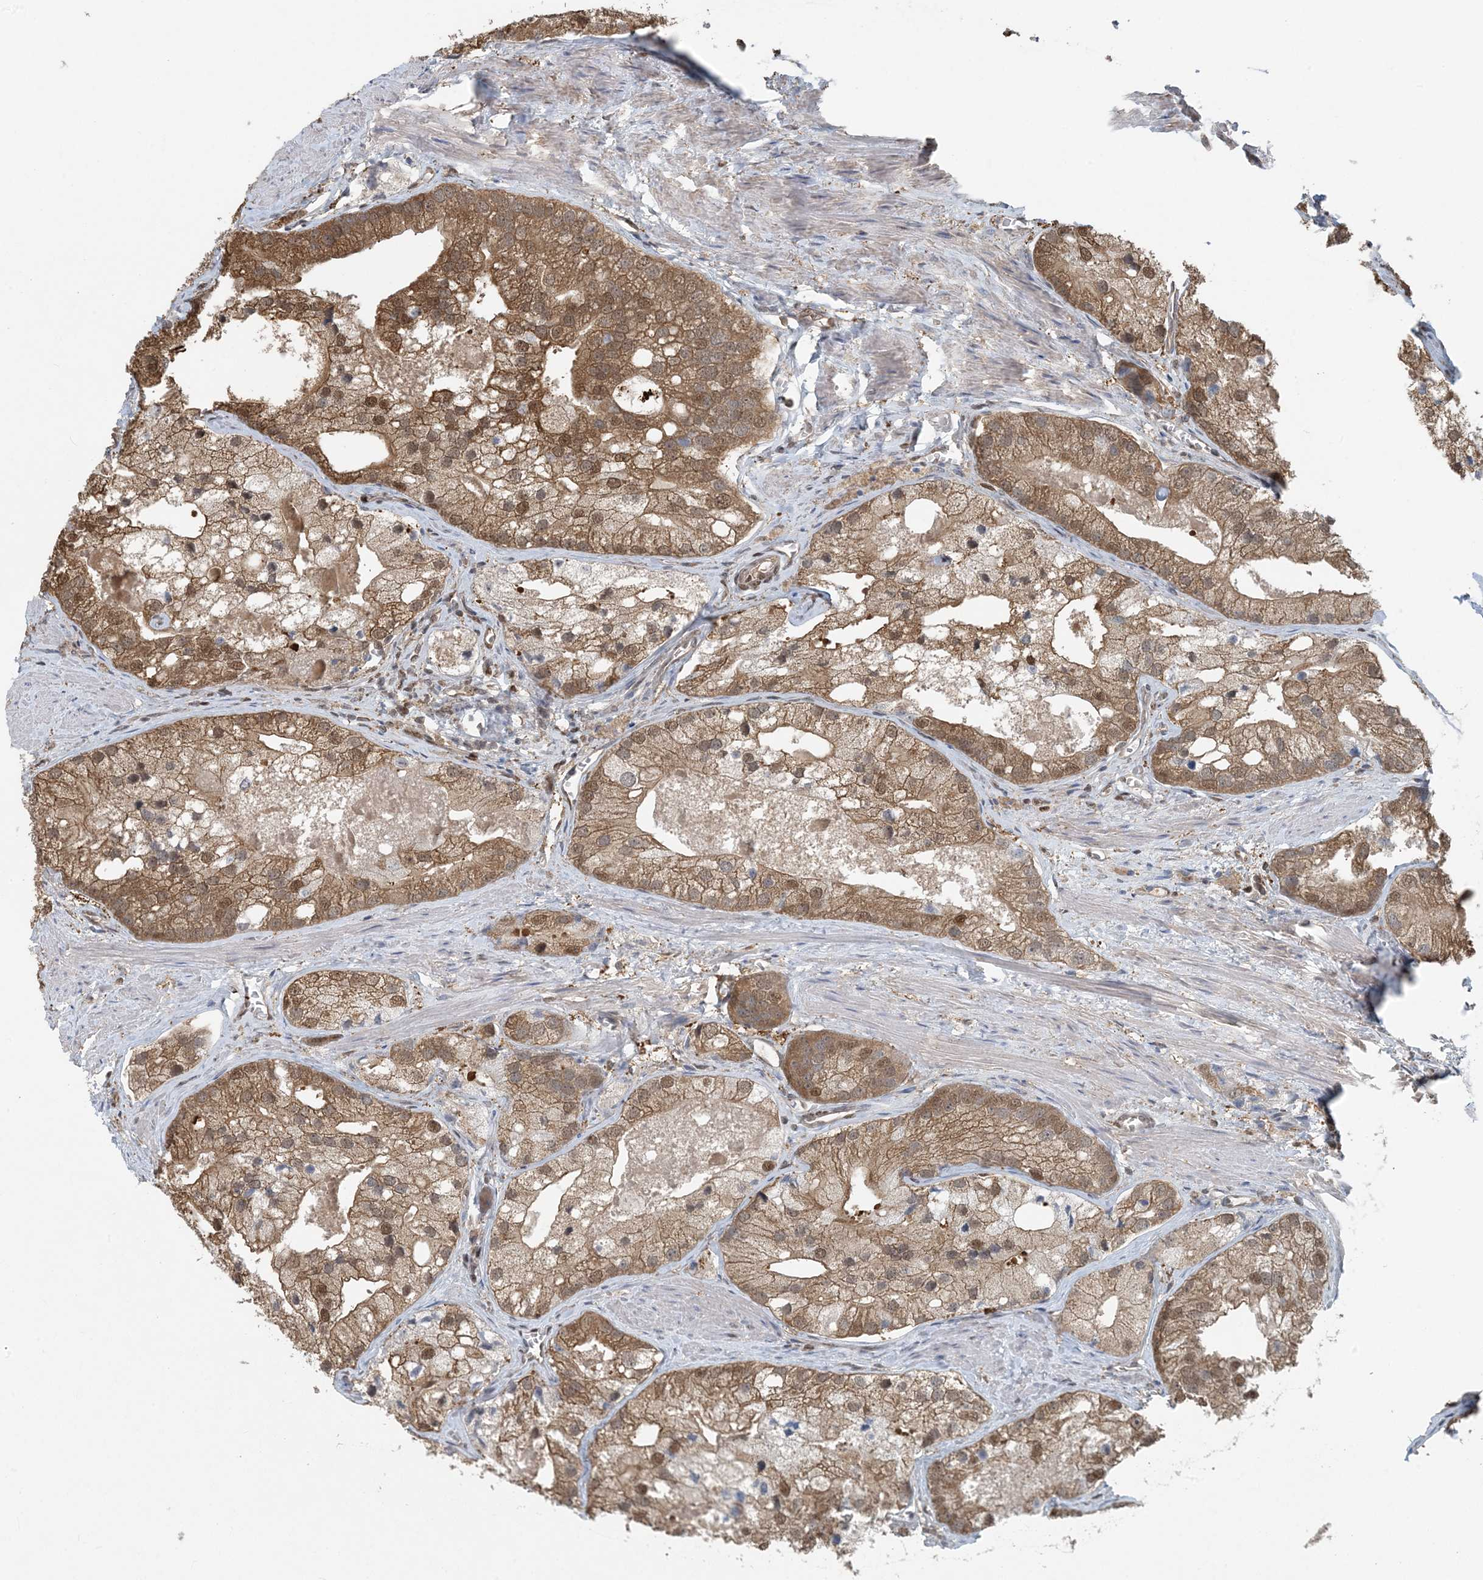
{"staining": {"intensity": "moderate", "quantity": ">75%", "location": "cytoplasmic/membranous,nuclear"}, "tissue": "prostate cancer", "cell_type": "Tumor cells", "image_type": "cancer", "snomed": [{"axis": "morphology", "description": "Adenocarcinoma, Low grade"}, {"axis": "topography", "description": "Prostate"}], "caption": "A brown stain shows moderate cytoplasmic/membranous and nuclear positivity of a protein in prostate low-grade adenocarcinoma tumor cells.", "gene": "HIKESHI", "patient": {"sex": "male", "age": 69}}